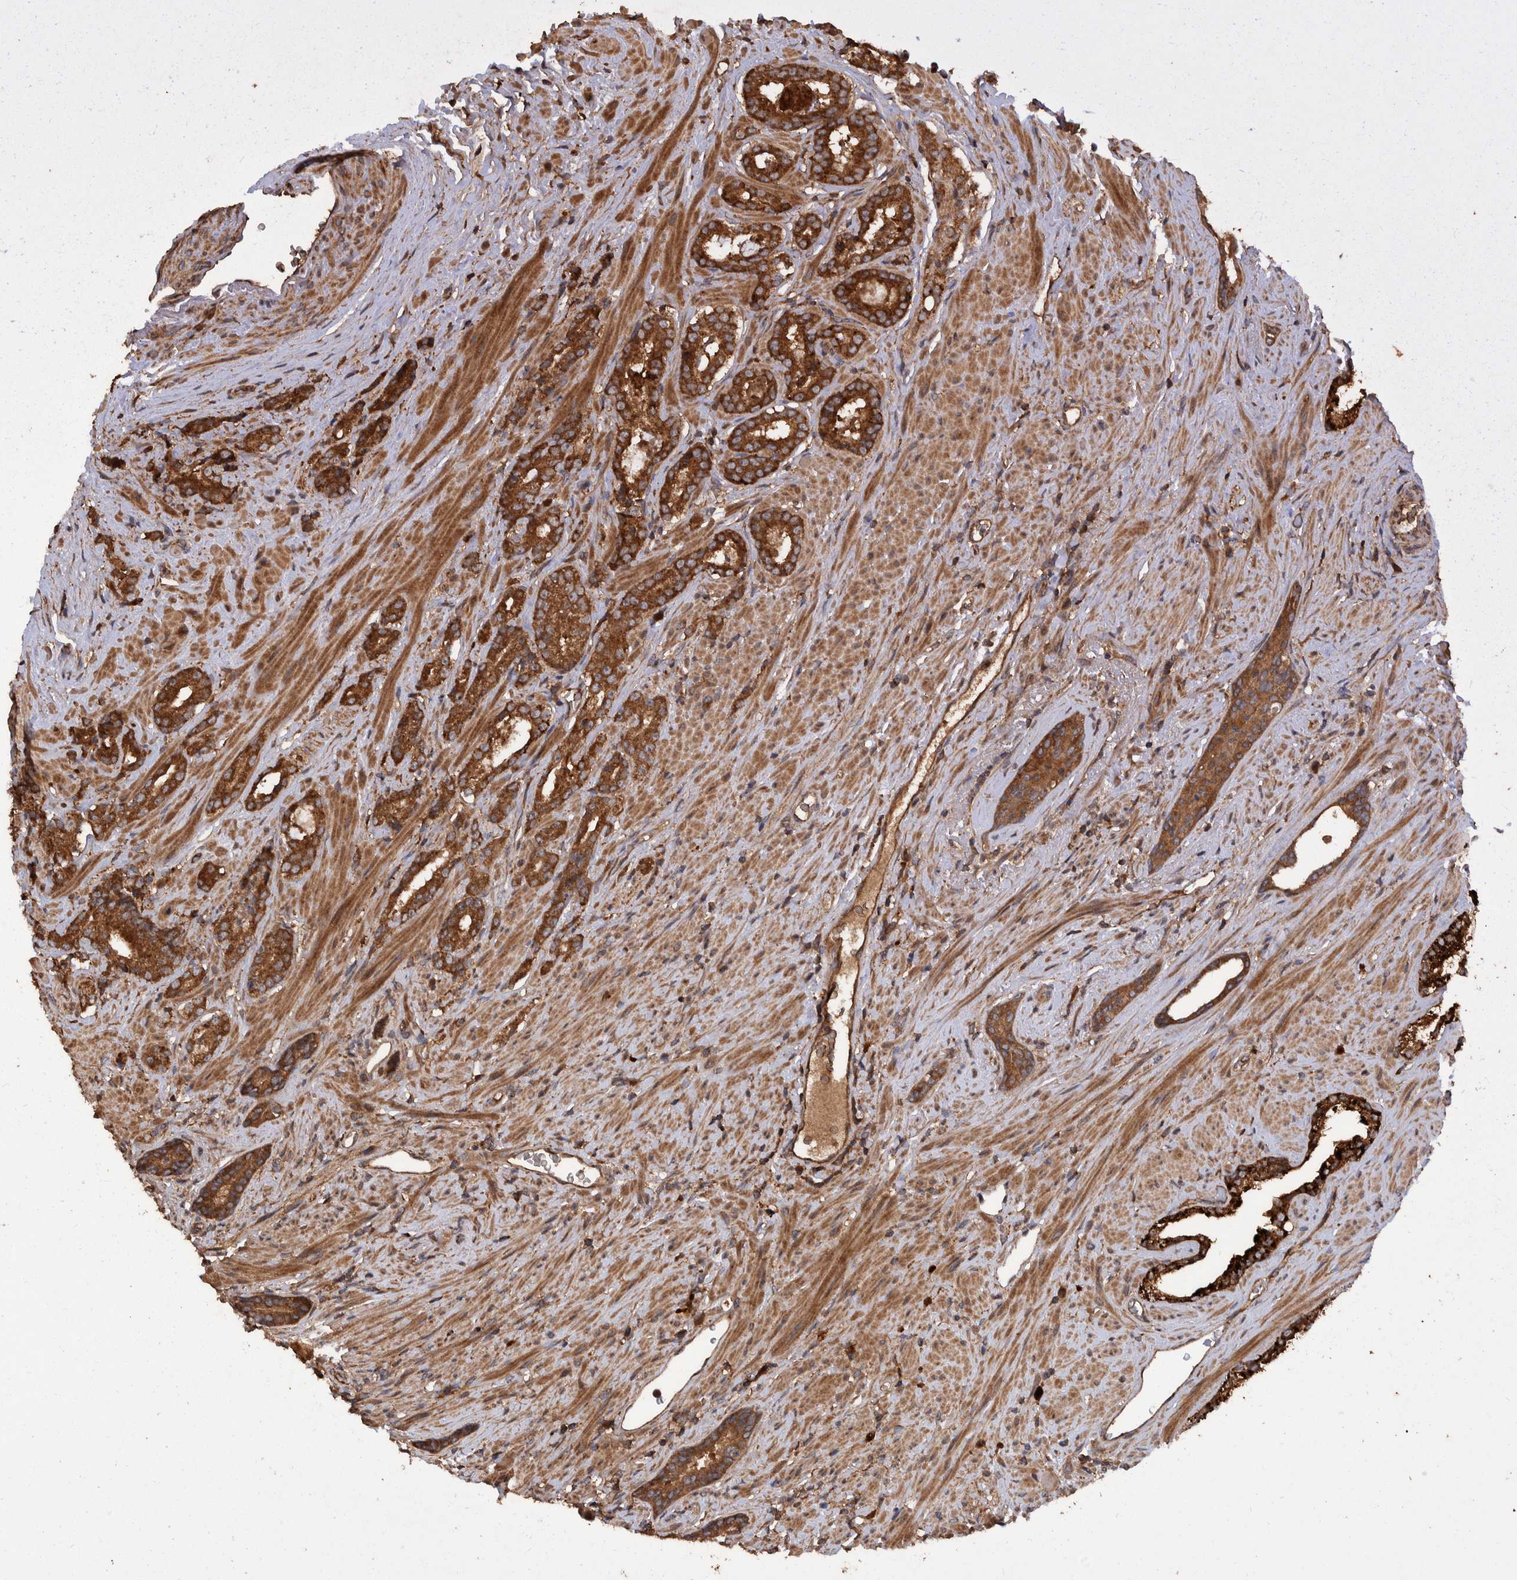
{"staining": {"intensity": "strong", "quantity": ">75%", "location": "cytoplasmic/membranous"}, "tissue": "prostate cancer", "cell_type": "Tumor cells", "image_type": "cancer", "snomed": [{"axis": "morphology", "description": "Adenocarcinoma, High grade"}, {"axis": "topography", "description": "Prostate"}], "caption": "An image of prostate adenocarcinoma (high-grade) stained for a protein exhibits strong cytoplasmic/membranous brown staining in tumor cells.", "gene": "VBP1", "patient": {"sex": "male", "age": 71}}